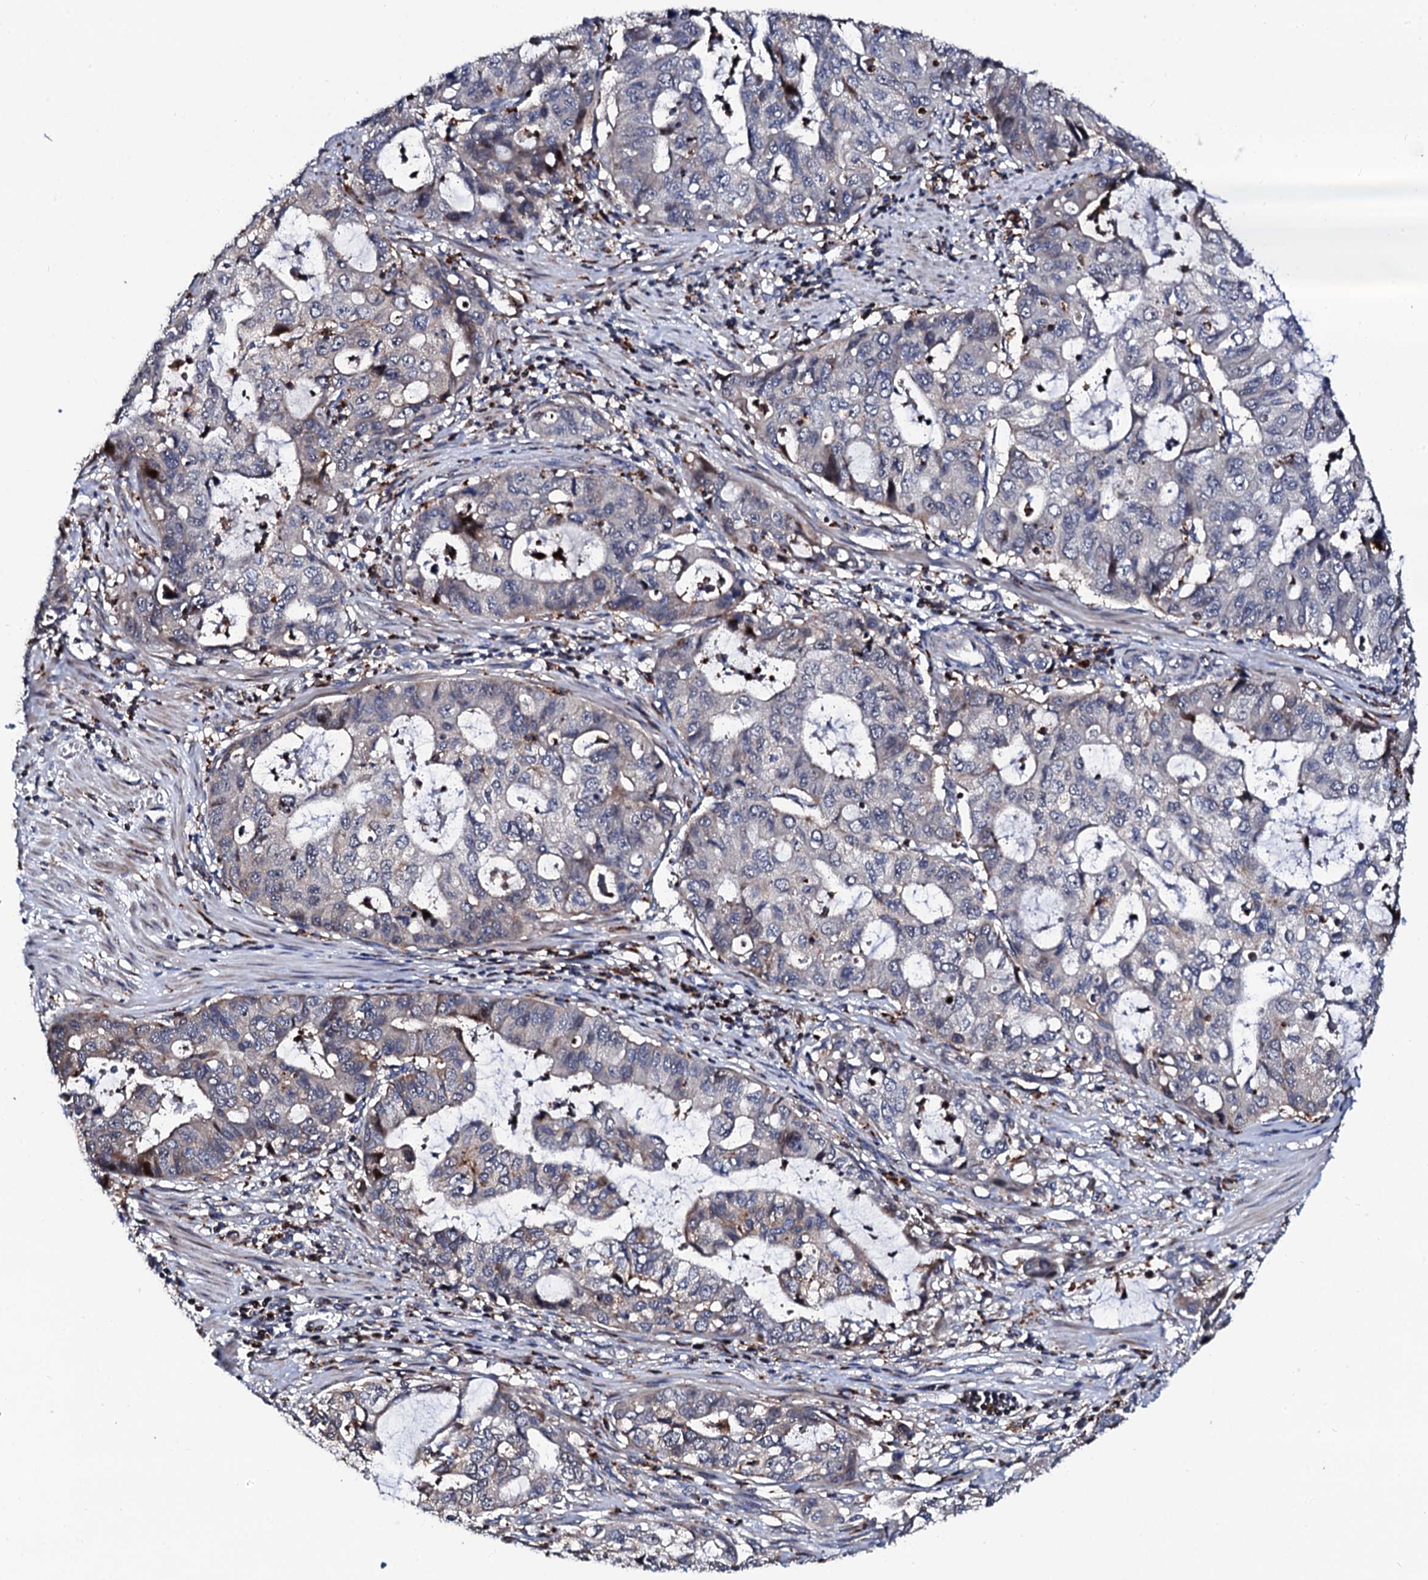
{"staining": {"intensity": "negative", "quantity": "none", "location": "none"}, "tissue": "stomach cancer", "cell_type": "Tumor cells", "image_type": "cancer", "snomed": [{"axis": "morphology", "description": "Adenocarcinoma, NOS"}, {"axis": "topography", "description": "Stomach, upper"}], "caption": "Tumor cells are negative for protein expression in human adenocarcinoma (stomach).", "gene": "TCIRG1", "patient": {"sex": "female", "age": 52}}